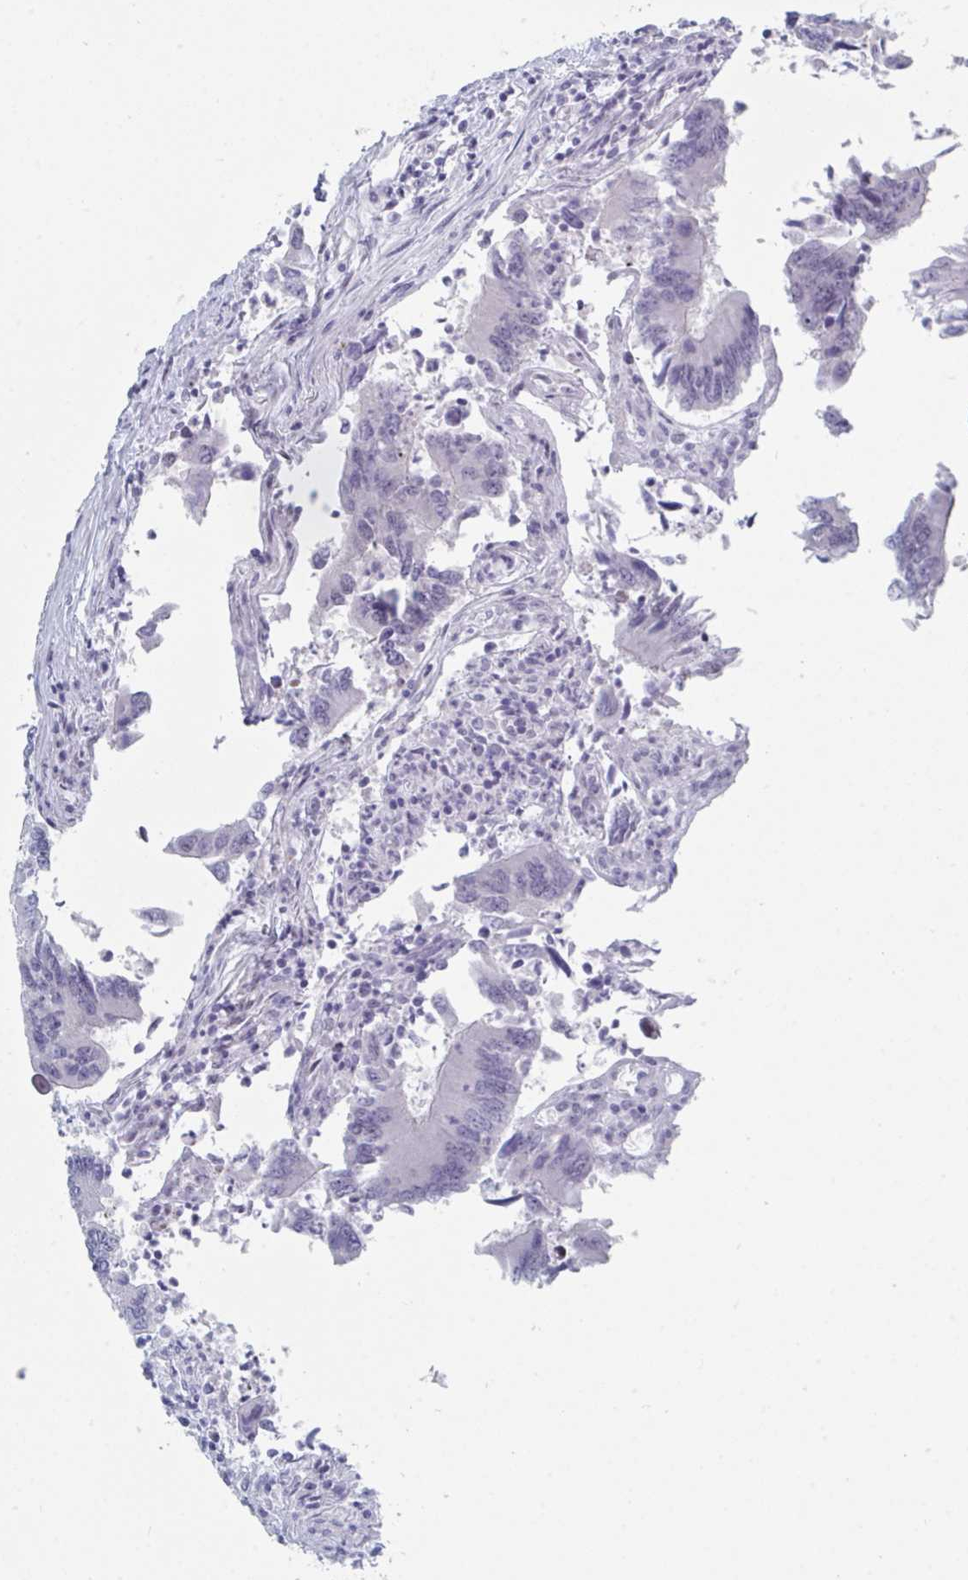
{"staining": {"intensity": "weak", "quantity": "25%-75%", "location": "nuclear"}, "tissue": "colorectal cancer", "cell_type": "Tumor cells", "image_type": "cancer", "snomed": [{"axis": "morphology", "description": "Adenocarcinoma, NOS"}, {"axis": "topography", "description": "Colon"}], "caption": "High-power microscopy captured an IHC image of colorectal cancer (adenocarcinoma), revealing weak nuclear staining in approximately 25%-75% of tumor cells.", "gene": "NR1H2", "patient": {"sex": "female", "age": 67}}